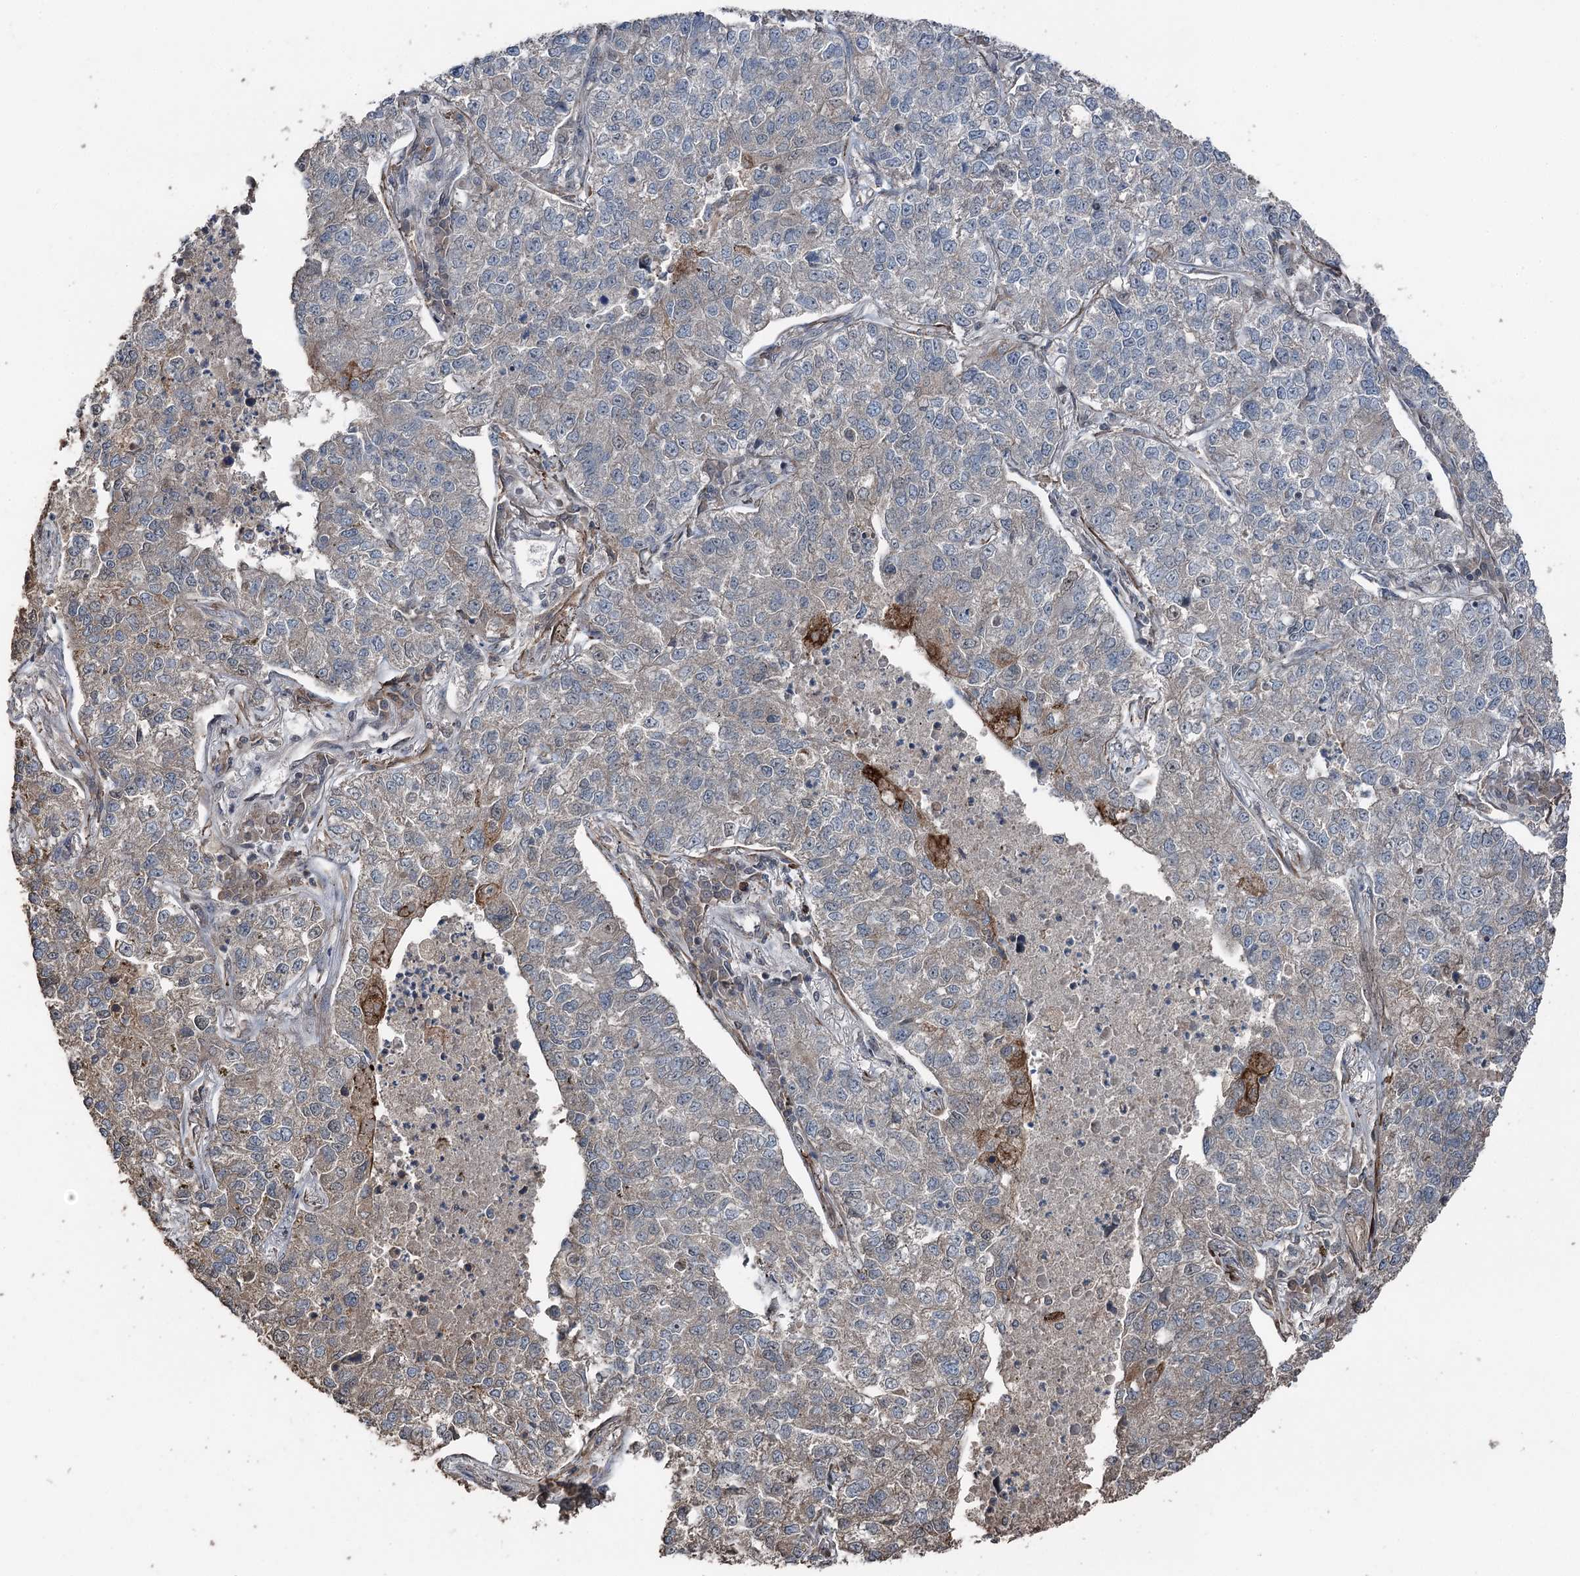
{"staining": {"intensity": "negative", "quantity": "none", "location": "none"}, "tissue": "lung cancer", "cell_type": "Tumor cells", "image_type": "cancer", "snomed": [{"axis": "morphology", "description": "Adenocarcinoma, NOS"}, {"axis": "topography", "description": "Lung"}], "caption": "An IHC photomicrograph of lung adenocarcinoma is shown. There is no staining in tumor cells of lung adenocarcinoma.", "gene": "CCDC82", "patient": {"sex": "male", "age": 49}}